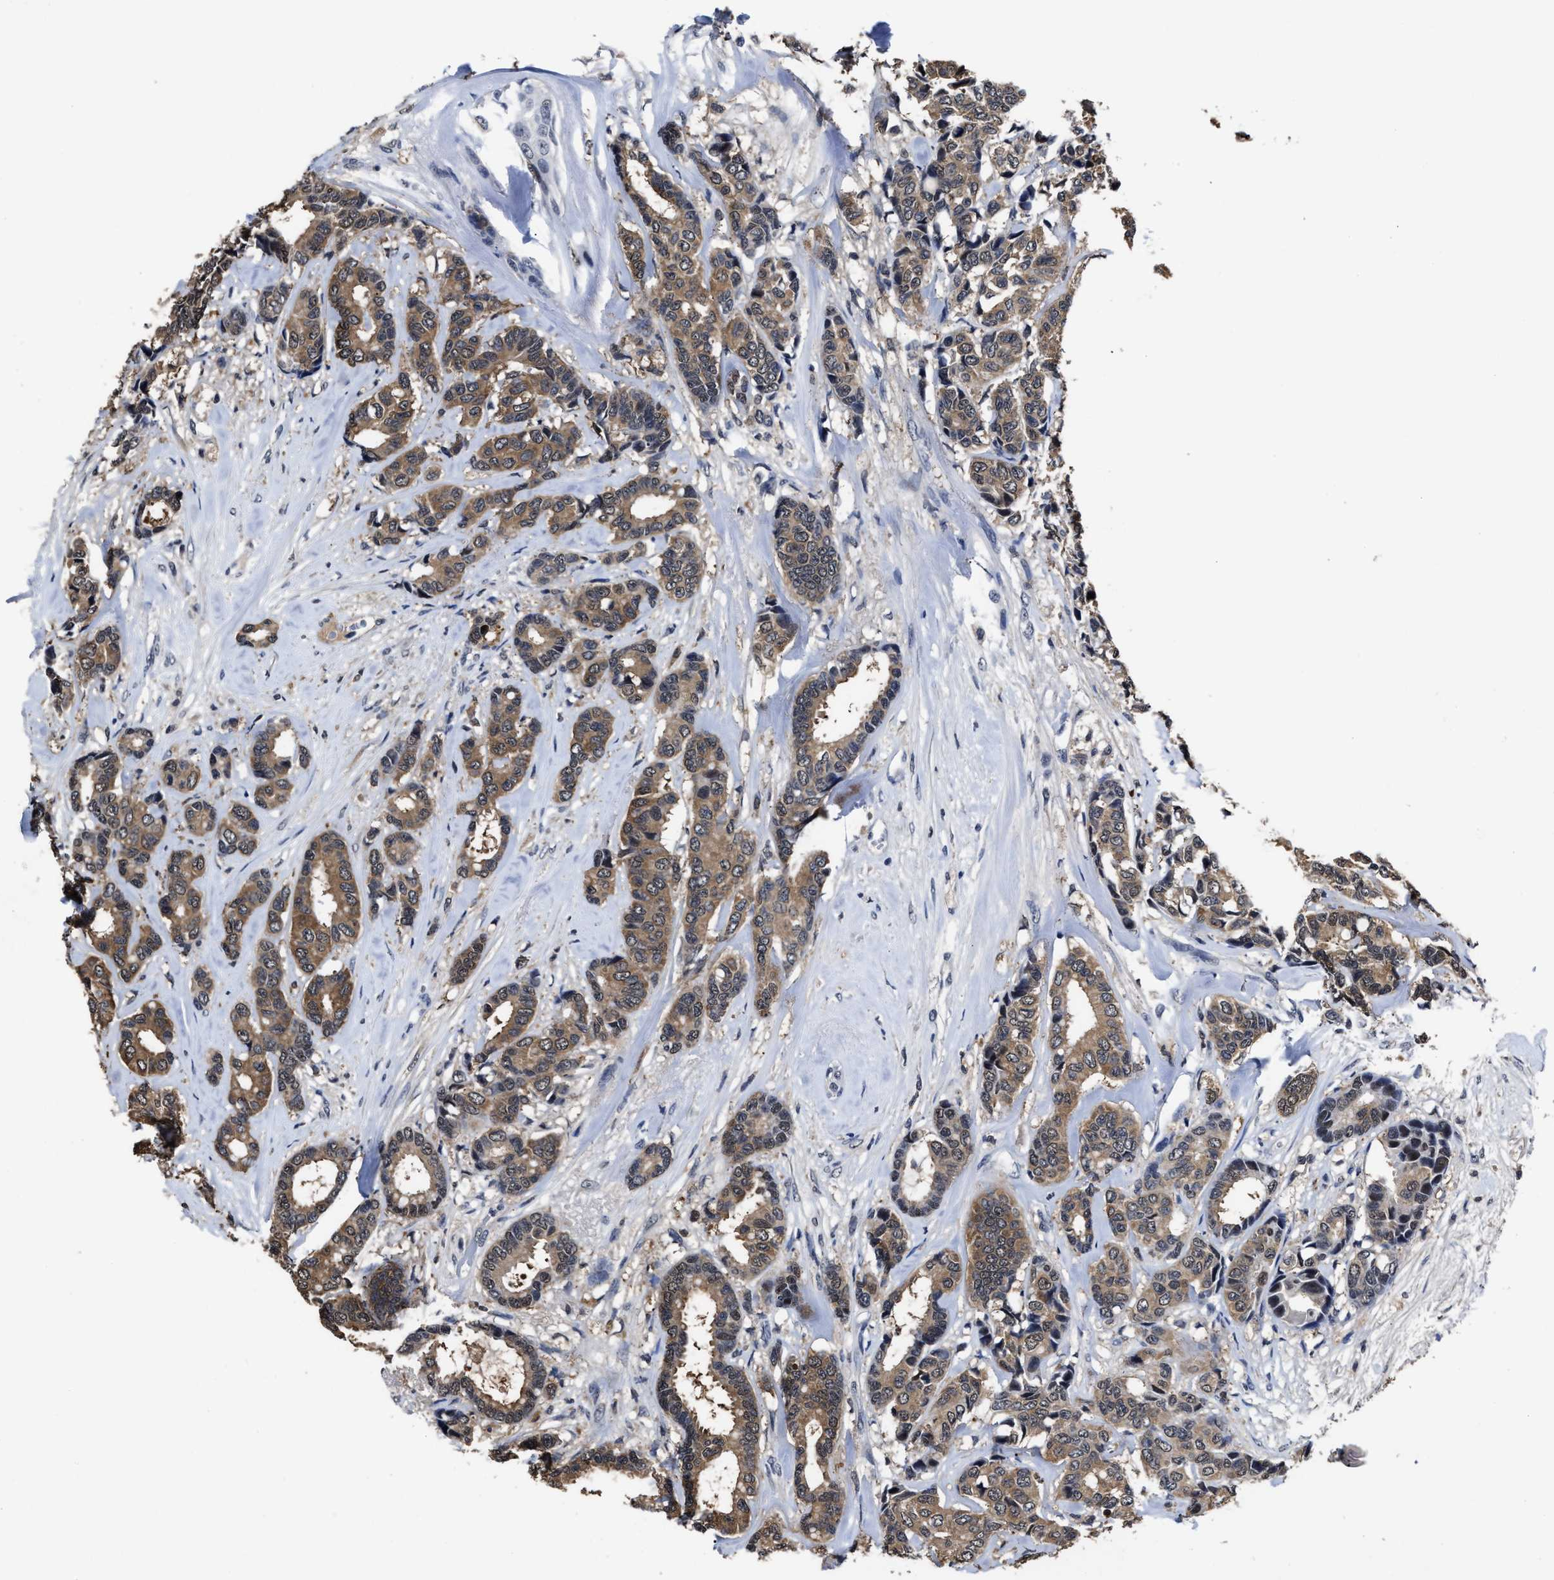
{"staining": {"intensity": "moderate", "quantity": ">75%", "location": "cytoplasmic/membranous"}, "tissue": "breast cancer", "cell_type": "Tumor cells", "image_type": "cancer", "snomed": [{"axis": "morphology", "description": "Duct carcinoma"}, {"axis": "topography", "description": "Breast"}], "caption": "Tumor cells display medium levels of moderate cytoplasmic/membranous expression in approximately >75% of cells in human intraductal carcinoma (breast). The staining is performed using DAB brown chromogen to label protein expression. The nuclei are counter-stained blue using hematoxylin.", "gene": "PRPF4B", "patient": {"sex": "female", "age": 87}}